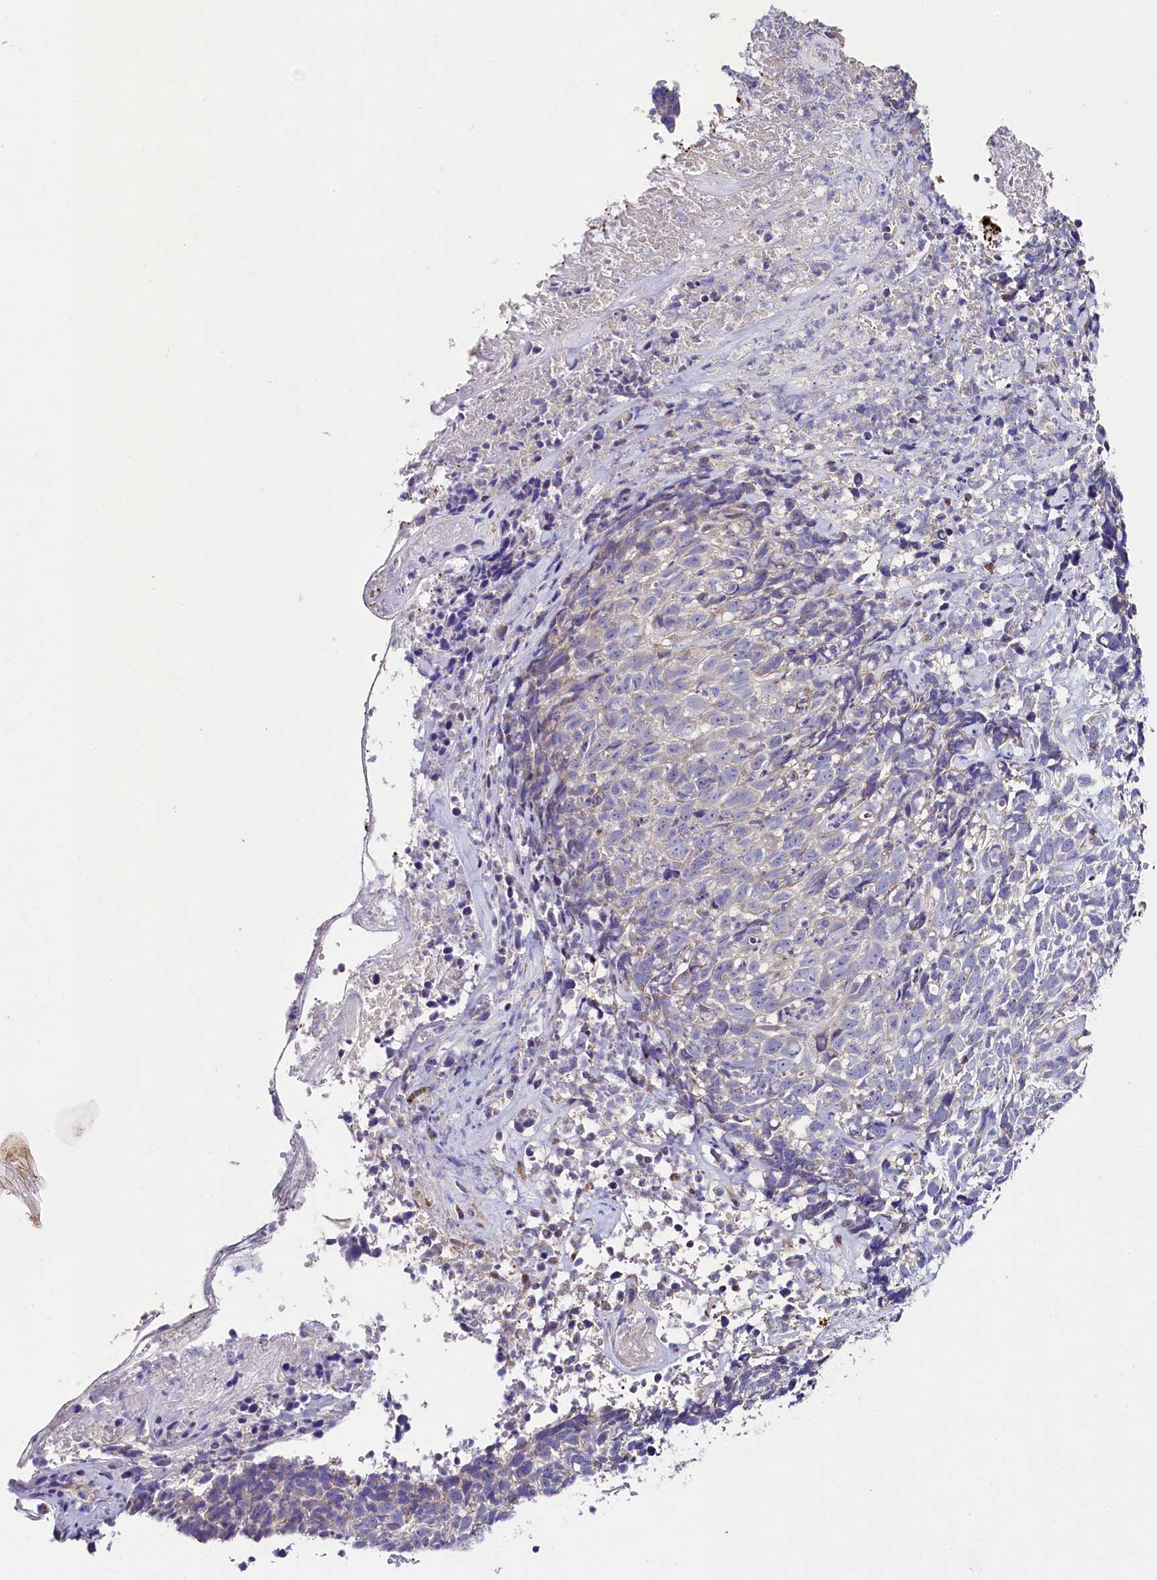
{"staining": {"intensity": "negative", "quantity": "none", "location": "none"}, "tissue": "skin cancer", "cell_type": "Tumor cells", "image_type": "cancer", "snomed": [{"axis": "morphology", "description": "Basal cell carcinoma"}, {"axis": "topography", "description": "Skin"}], "caption": "Tumor cells show no significant protein staining in skin basal cell carcinoma.", "gene": "FXYD6", "patient": {"sex": "female", "age": 84}}